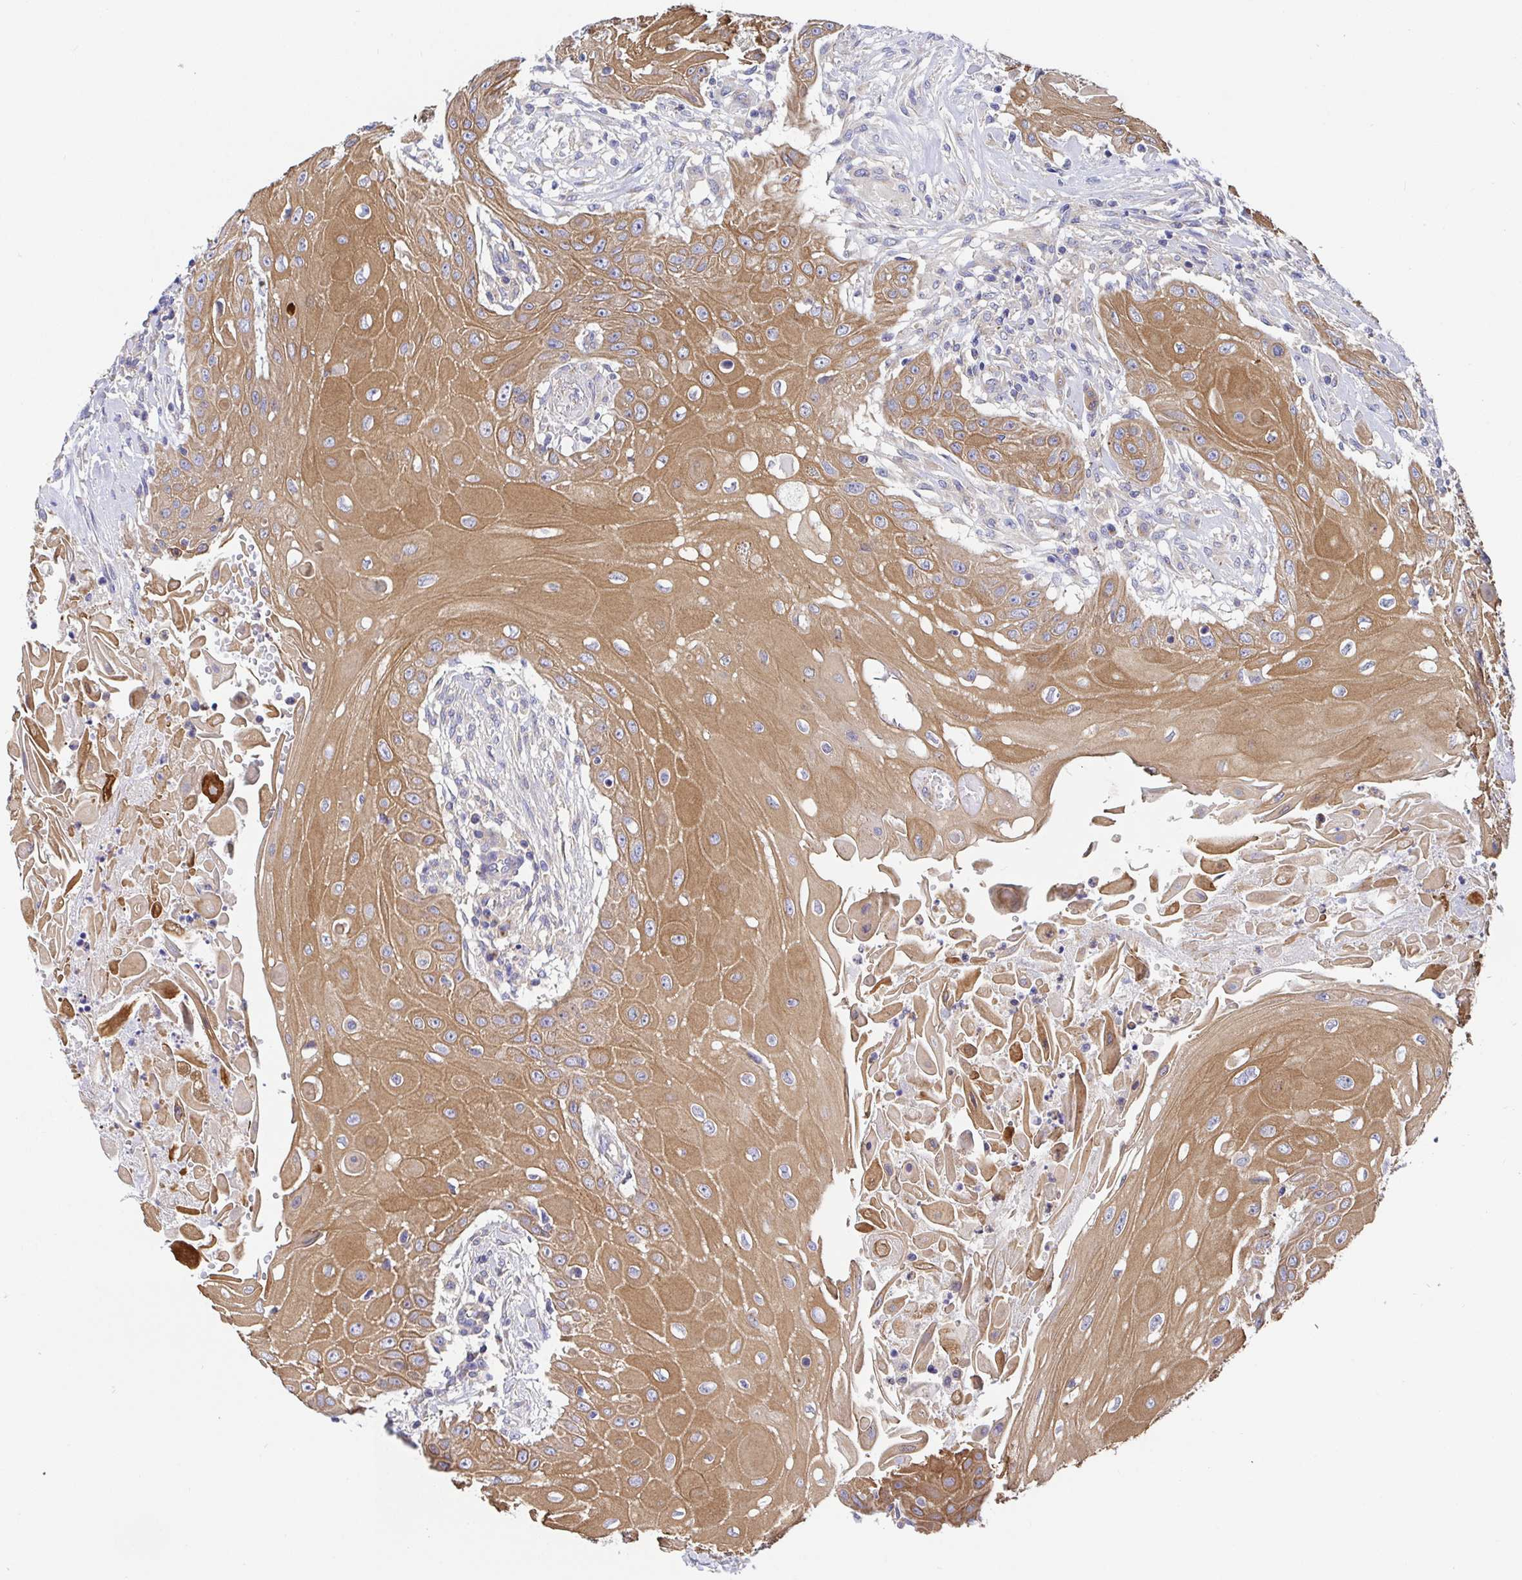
{"staining": {"intensity": "moderate", "quantity": ">75%", "location": "cytoplasmic/membranous"}, "tissue": "head and neck cancer", "cell_type": "Tumor cells", "image_type": "cancer", "snomed": [{"axis": "morphology", "description": "Squamous cell carcinoma, NOS"}, {"axis": "topography", "description": "Oral tissue"}, {"axis": "topography", "description": "Head-Neck"}, {"axis": "topography", "description": "Neck, NOS"}], "caption": "Approximately >75% of tumor cells in head and neck squamous cell carcinoma reveal moderate cytoplasmic/membranous protein positivity as visualized by brown immunohistochemical staining.", "gene": "GOLGA1", "patient": {"sex": "female", "age": 55}}